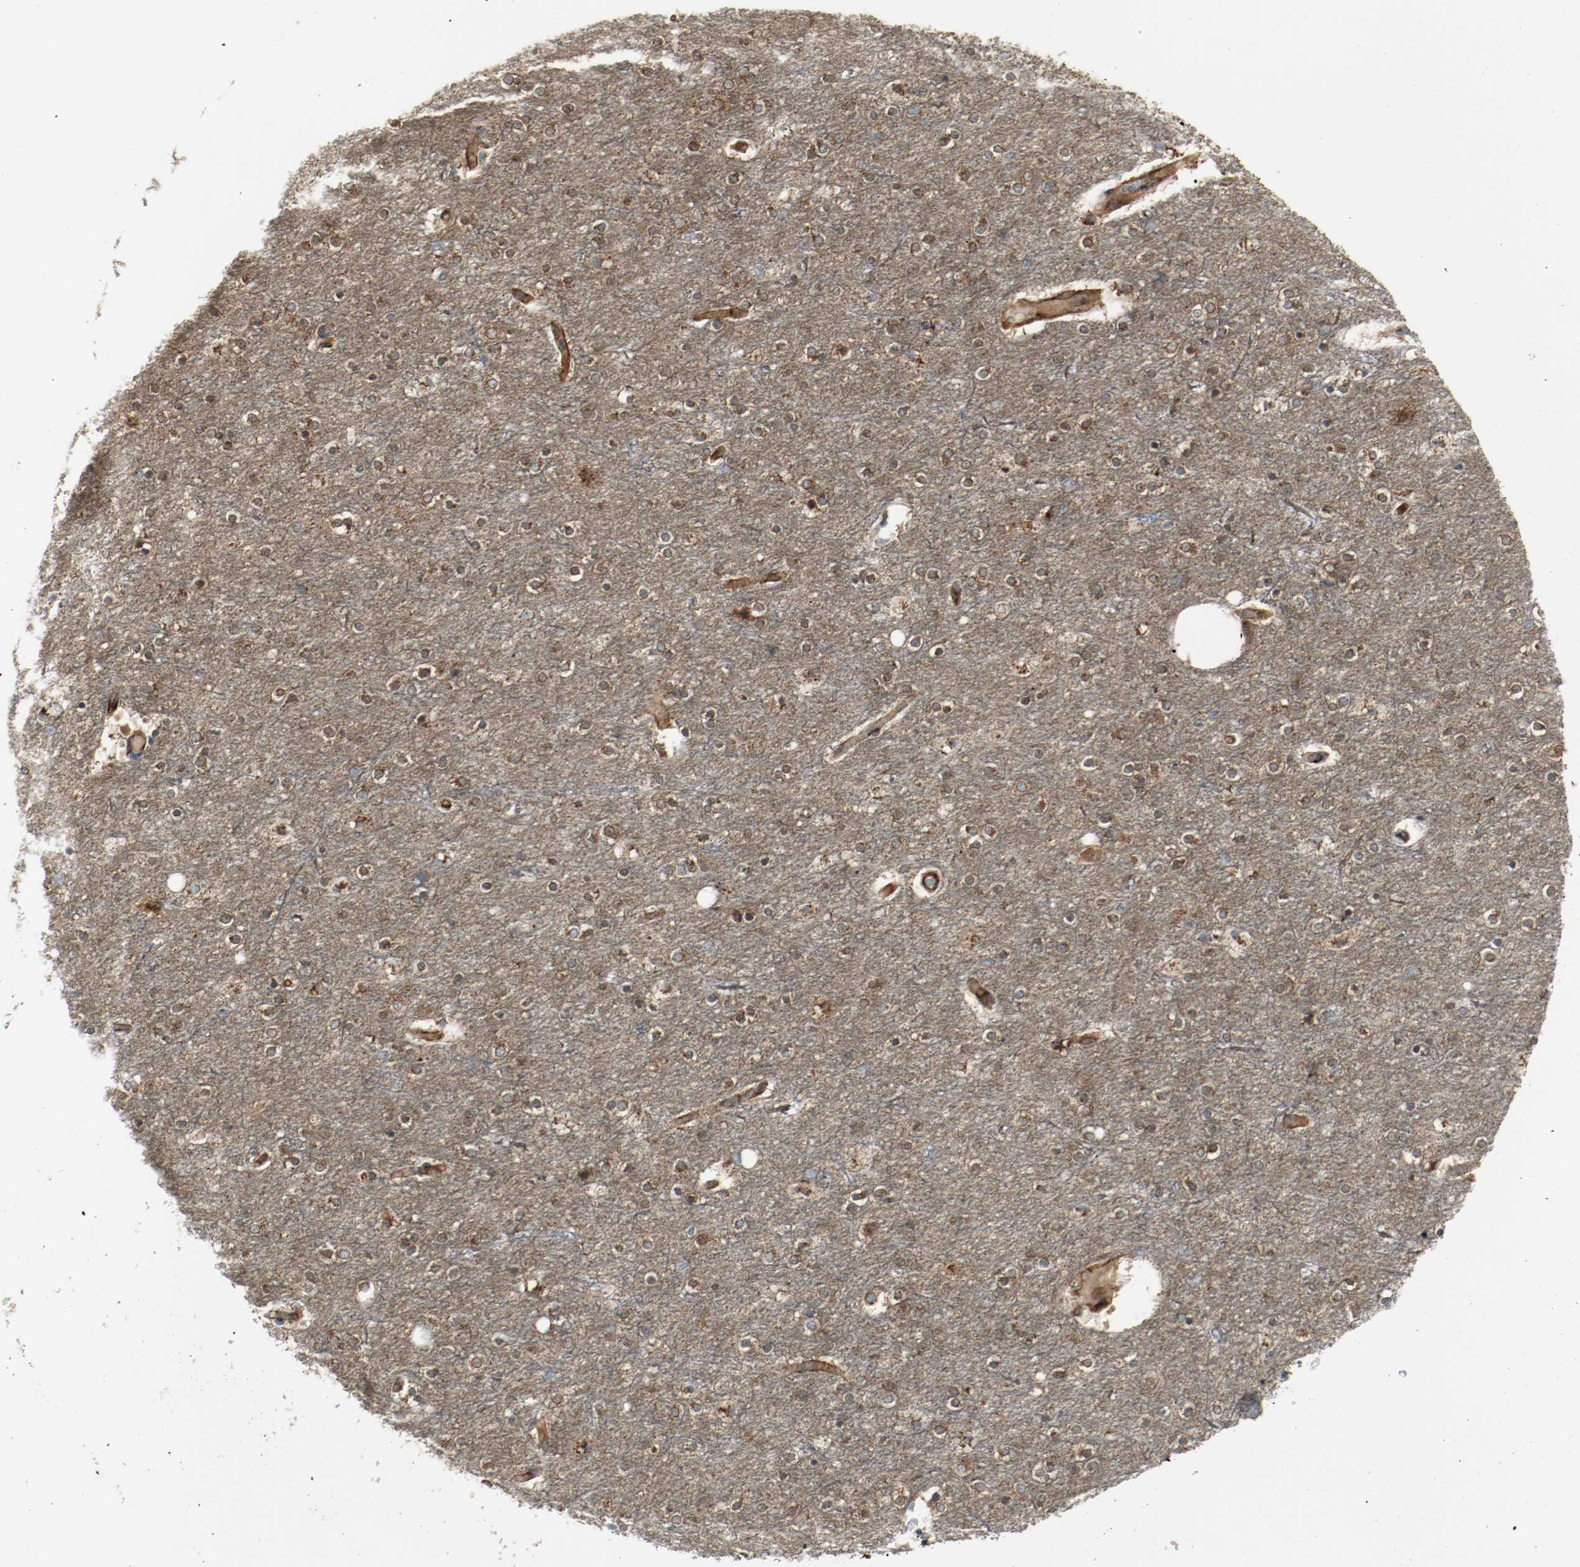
{"staining": {"intensity": "moderate", "quantity": ">75%", "location": "cytoplasmic/membranous"}, "tissue": "cerebral cortex", "cell_type": "Endothelial cells", "image_type": "normal", "snomed": [{"axis": "morphology", "description": "Normal tissue, NOS"}, {"axis": "topography", "description": "Cerebral cortex"}], "caption": "Cerebral cortex stained with a brown dye displays moderate cytoplasmic/membranous positive positivity in about >75% of endothelial cells.", "gene": "PLCG1", "patient": {"sex": "female", "age": 54}}